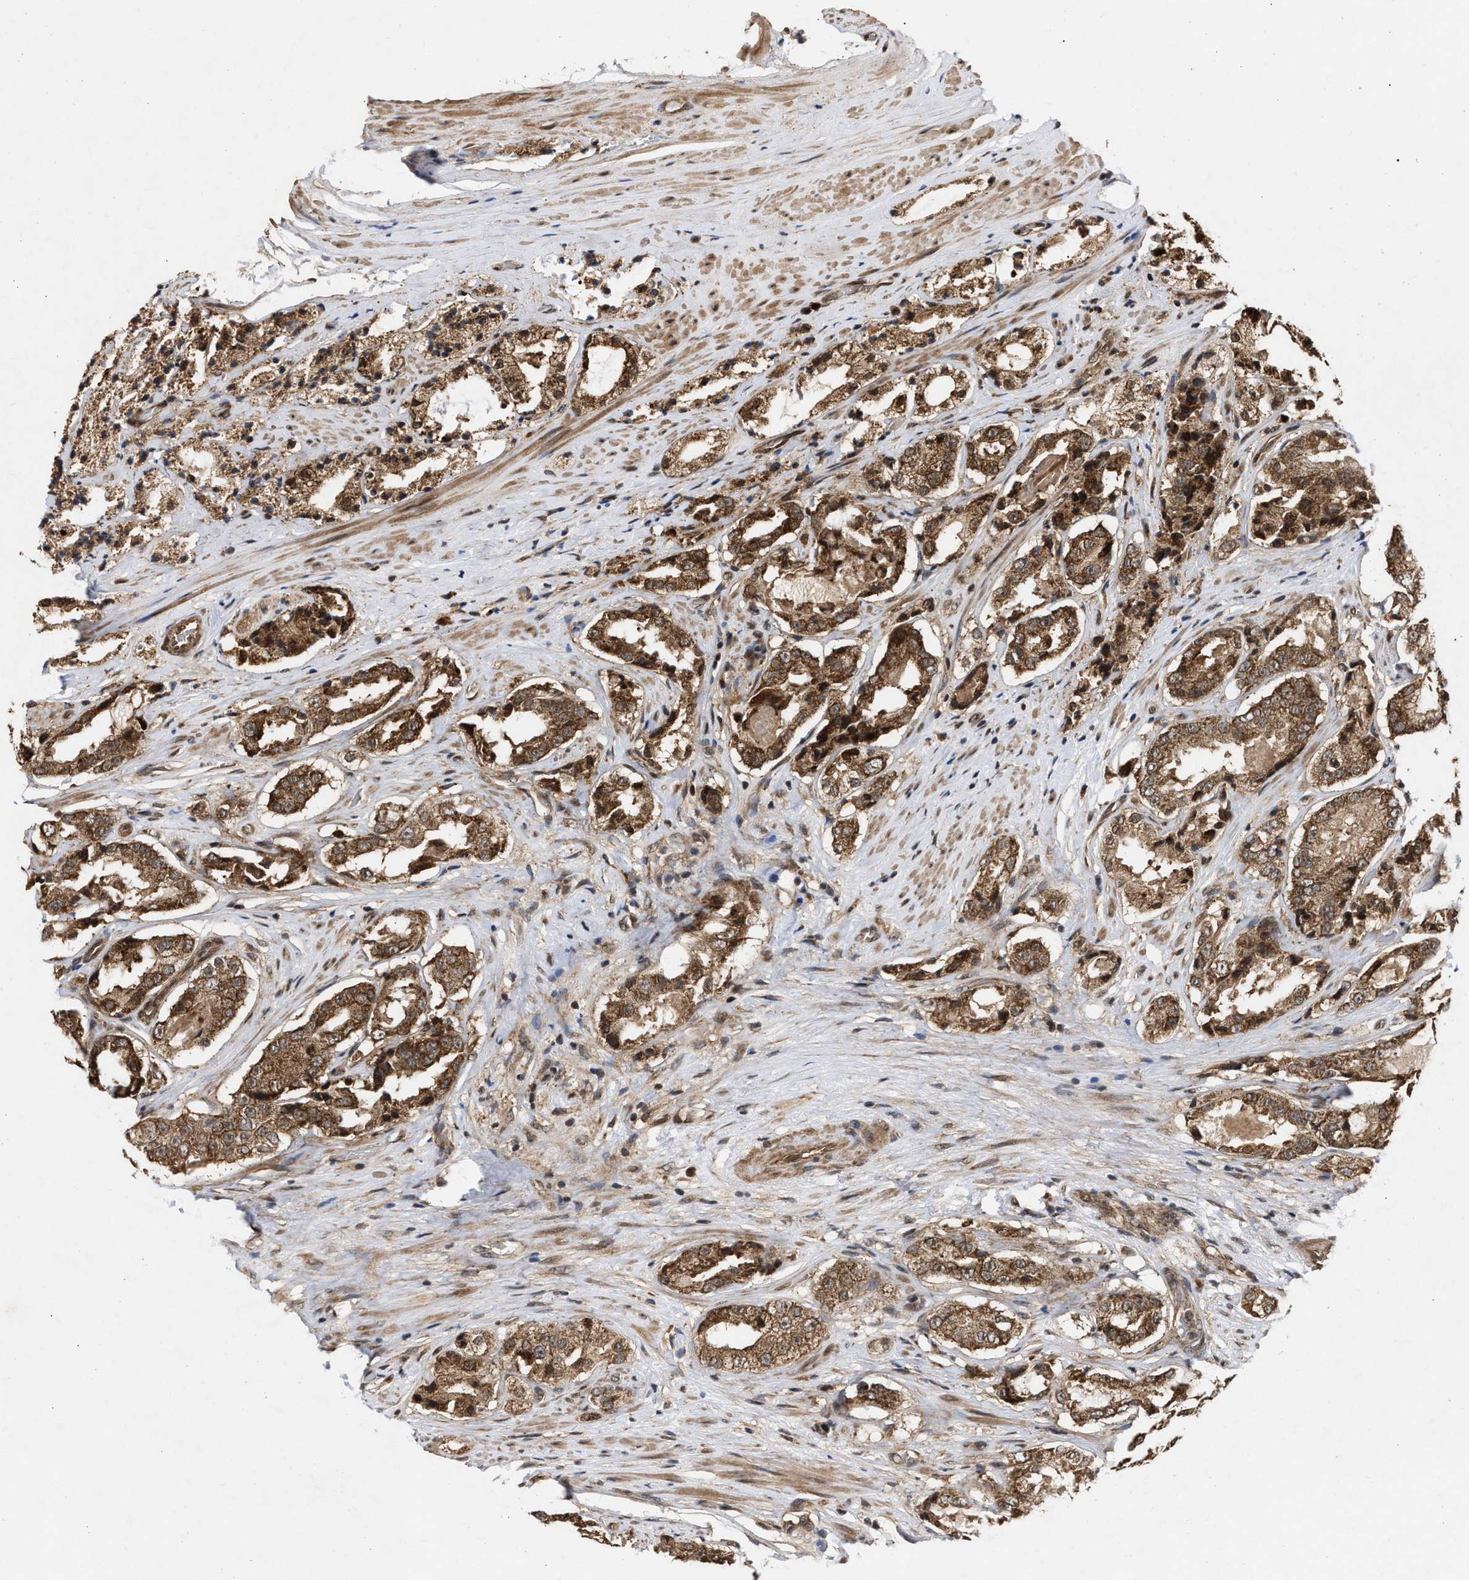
{"staining": {"intensity": "moderate", "quantity": ">75%", "location": "cytoplasmic/membranous"}, "tissue": "prostate cancer", "cell_type": "Tumor cells", "image_type": "cancer", "snomed": [{"axis": "morphology", "description": "Adenocarcinoma, High grade"}, {"axis": "topography", "description": "Prostate"}], "caption": "Prostate cancer (high-grade adenocarcinoma) was stained to show a protein in brown. There is medium levels of moderate cytoplasmic/membranous staining in about >75% of tumor cells.", "gene": "CFLAR", "patient": {"sex": "male", "age": 73}}